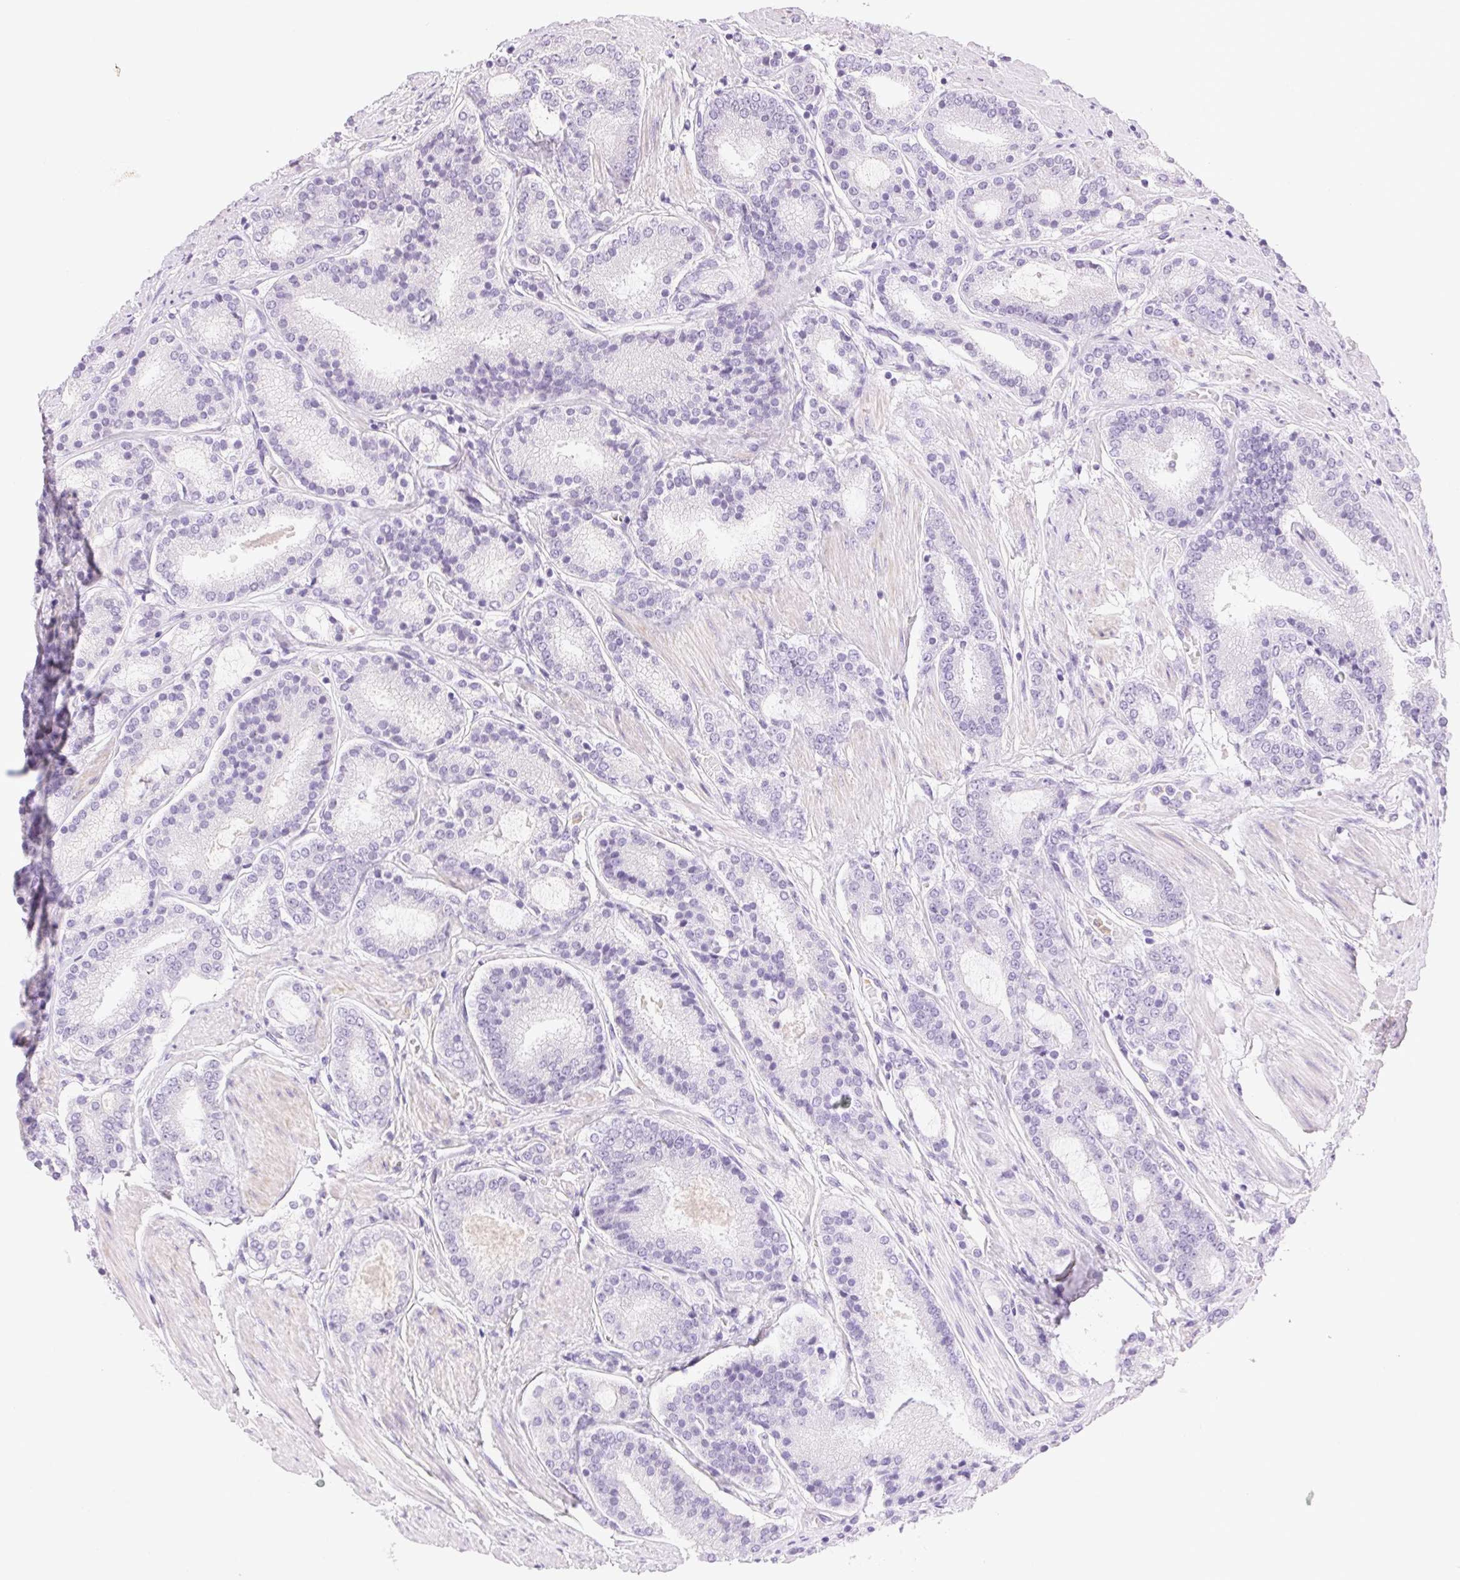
{"staining": {"intensity": "negative", "quantity": "none", "location": "none"}, "tissue": "prostate cancer", "cell_type": "Tumor cells", "image_type": "cancer", "snomed": [{"axis": "morphology", "description": "Adenocarcinoma, High grade"}, {"axis": "topography", "description": "Prostate"}], "caption": "A histopathology image of high-grade adenocarcinoma (prostate) stained for a protein exhibits no brown staining in tumor cells.", "gene": "EMX2", "patient": {"sex": "male", "age": 63}}